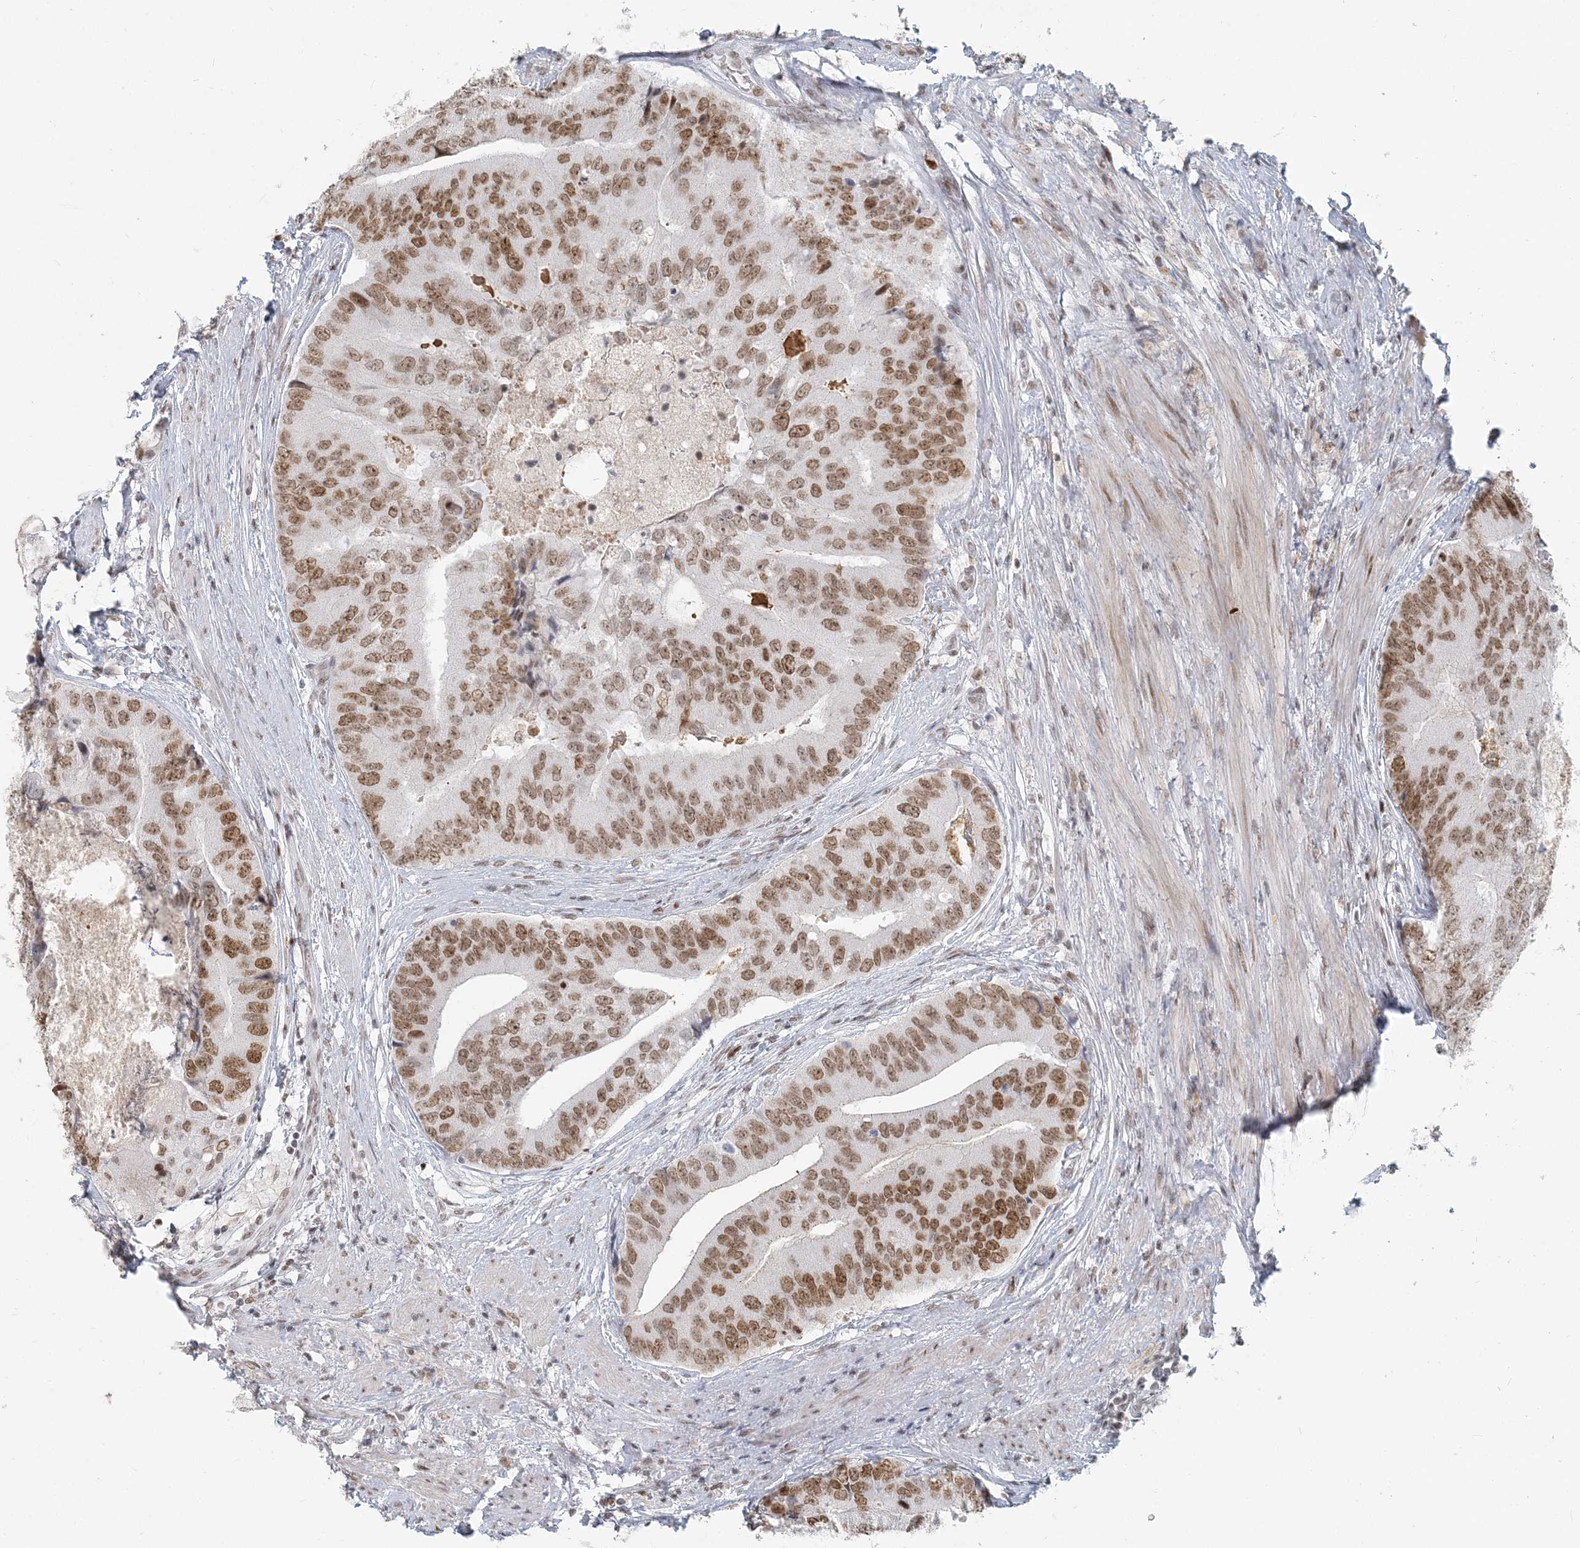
{"staining": {"intensity": "moderate", "quantity": ">75%", "location": "nuclear"}, "tissue": "prostate cancer", "cell_type": "Tumor cells", "image_type": "cancer", "snomed": [{"axis": "morphology", "description": "Adenocarcinoma, High grade"}, {"axis": "topography", "description": "Prostate"}], "caption": "Prostate cancer stained with a protein marker reveals moderate staining in tumor cells.", "gene": "BAZ1B", "patient": {"sex": "male", "age": 70}}